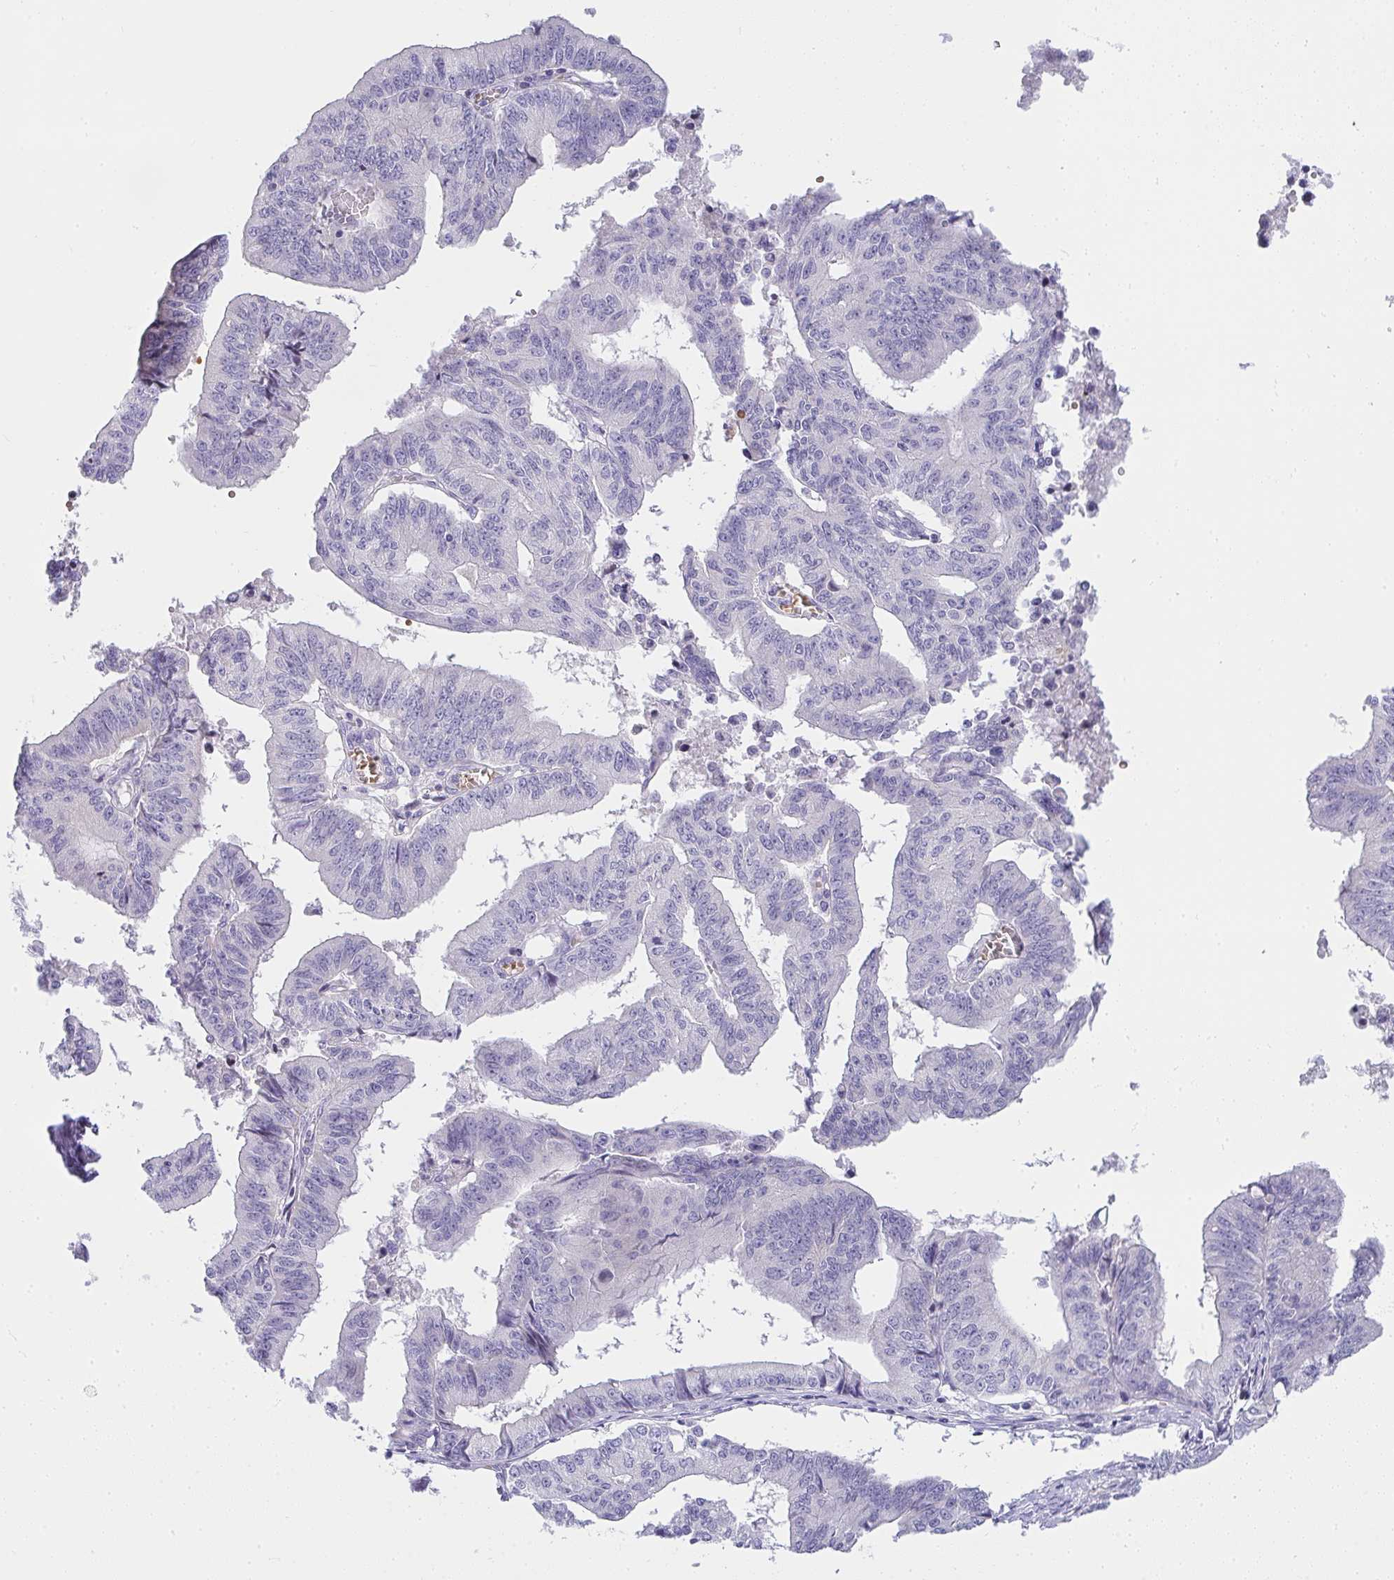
{"staining": {"intensity": "negative", "quantity": "none", "location": "none"}, "tissue": "endometrial cancer", "cell_type": "Tumor cells", "image_type": "cancer", "snomed": [{"axis": "morphology", "description": "Adenocarcinoma, NOS"}, {"axis": "topography", "description": "Endometrium"}], "caption": "Endometrial adenocarcinoma was stained to show a protein in brown. There is no significant expression in tumor cells.", "gene": "ZNF182", "patient": {"sex": "female", "age": 65}}